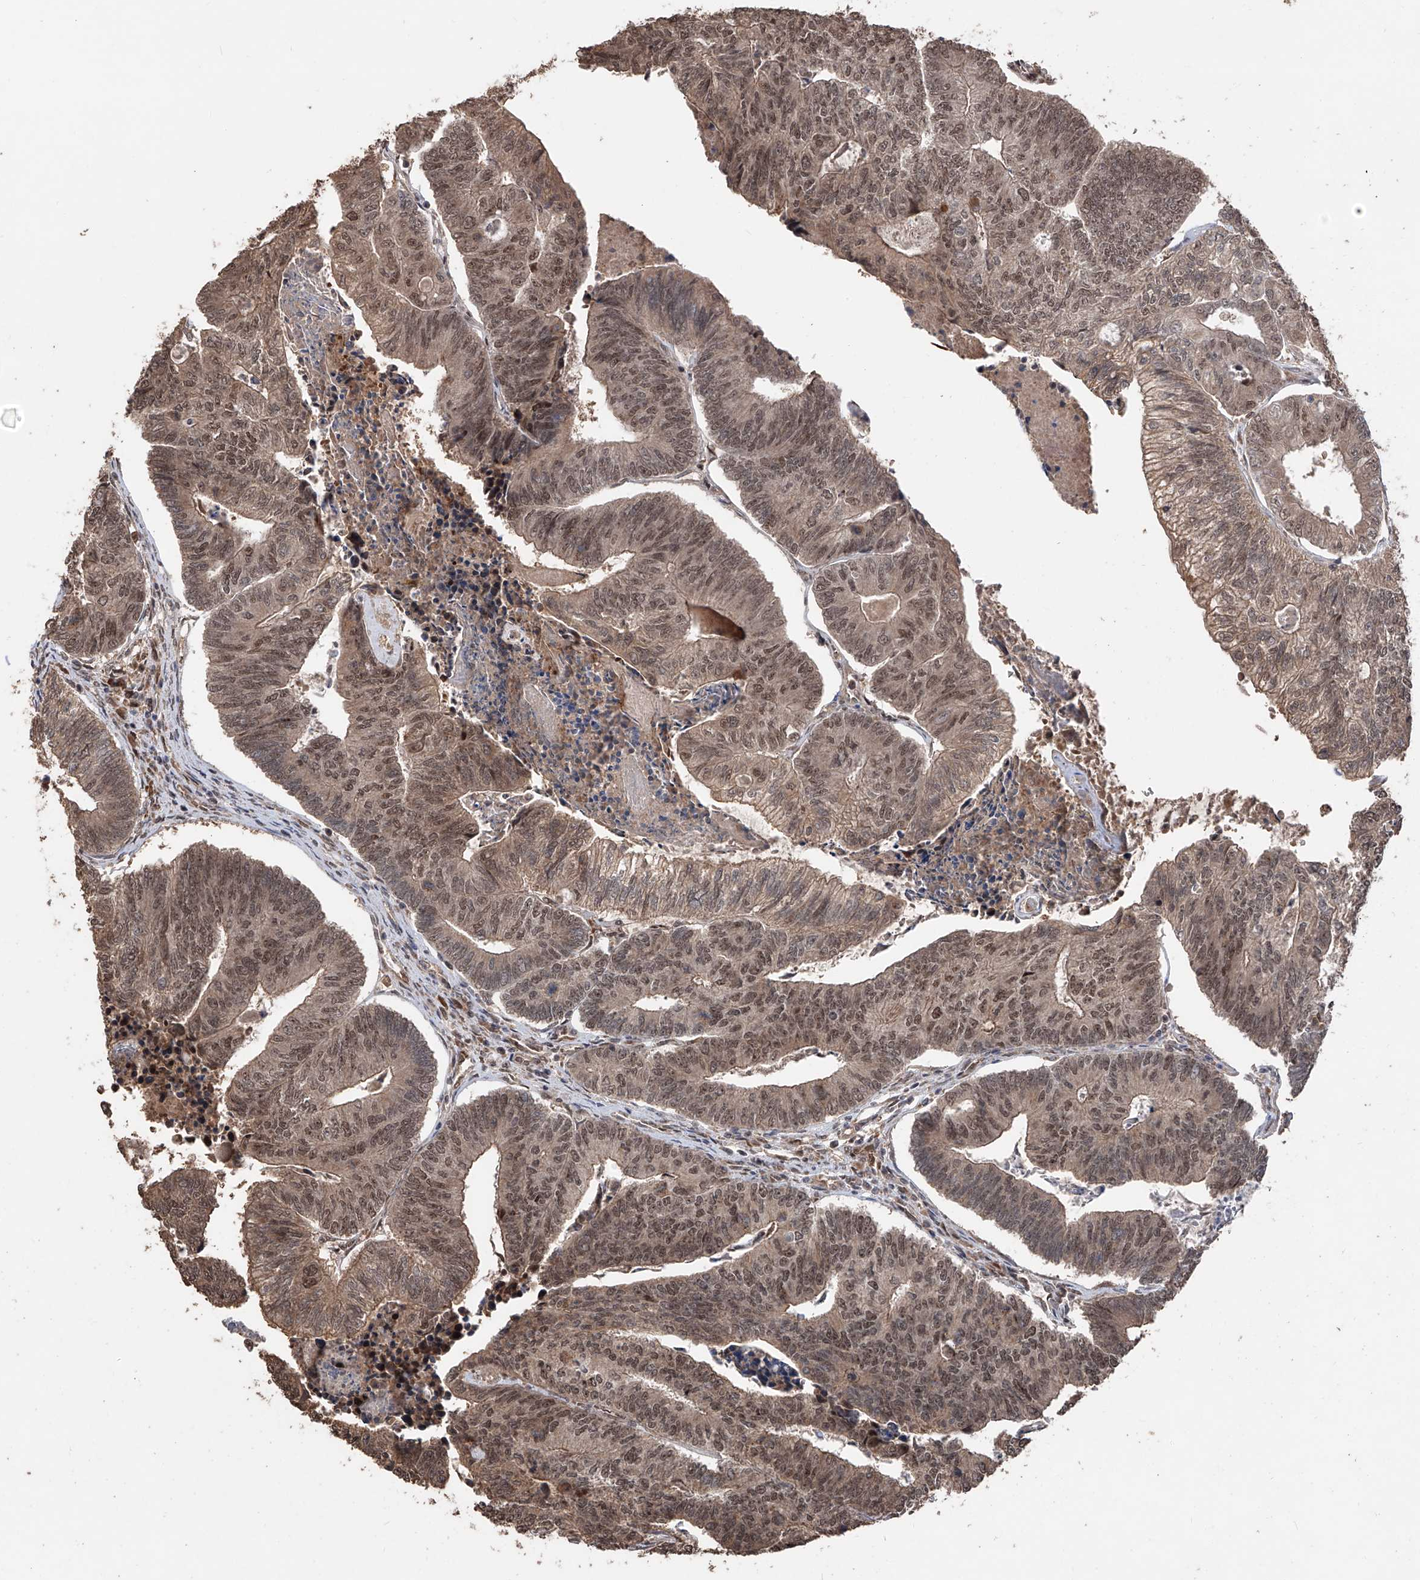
{"staining": {"intensity": "moderate", "quantity": ">75%", "location": "cytoplasmic/membranous,nuclear"}, "tissue": "colorectal cancer", "cell_type": "Tumor cells", "image_type": "cancer", "snomed": [{"axis": "morphology", "description": "Adenocarcinoma, NOS"}, {"axis": "topography", "description": "Colon"}], "caption": "A histopathology image of human colorectal adenocarcinoma stained for a protein reveals moderate cytoplasmic/membranous and nuclear brown staining in tumor cells.", "gene": "FAM135A", "patient": {"sex": "female", "age": 67}}